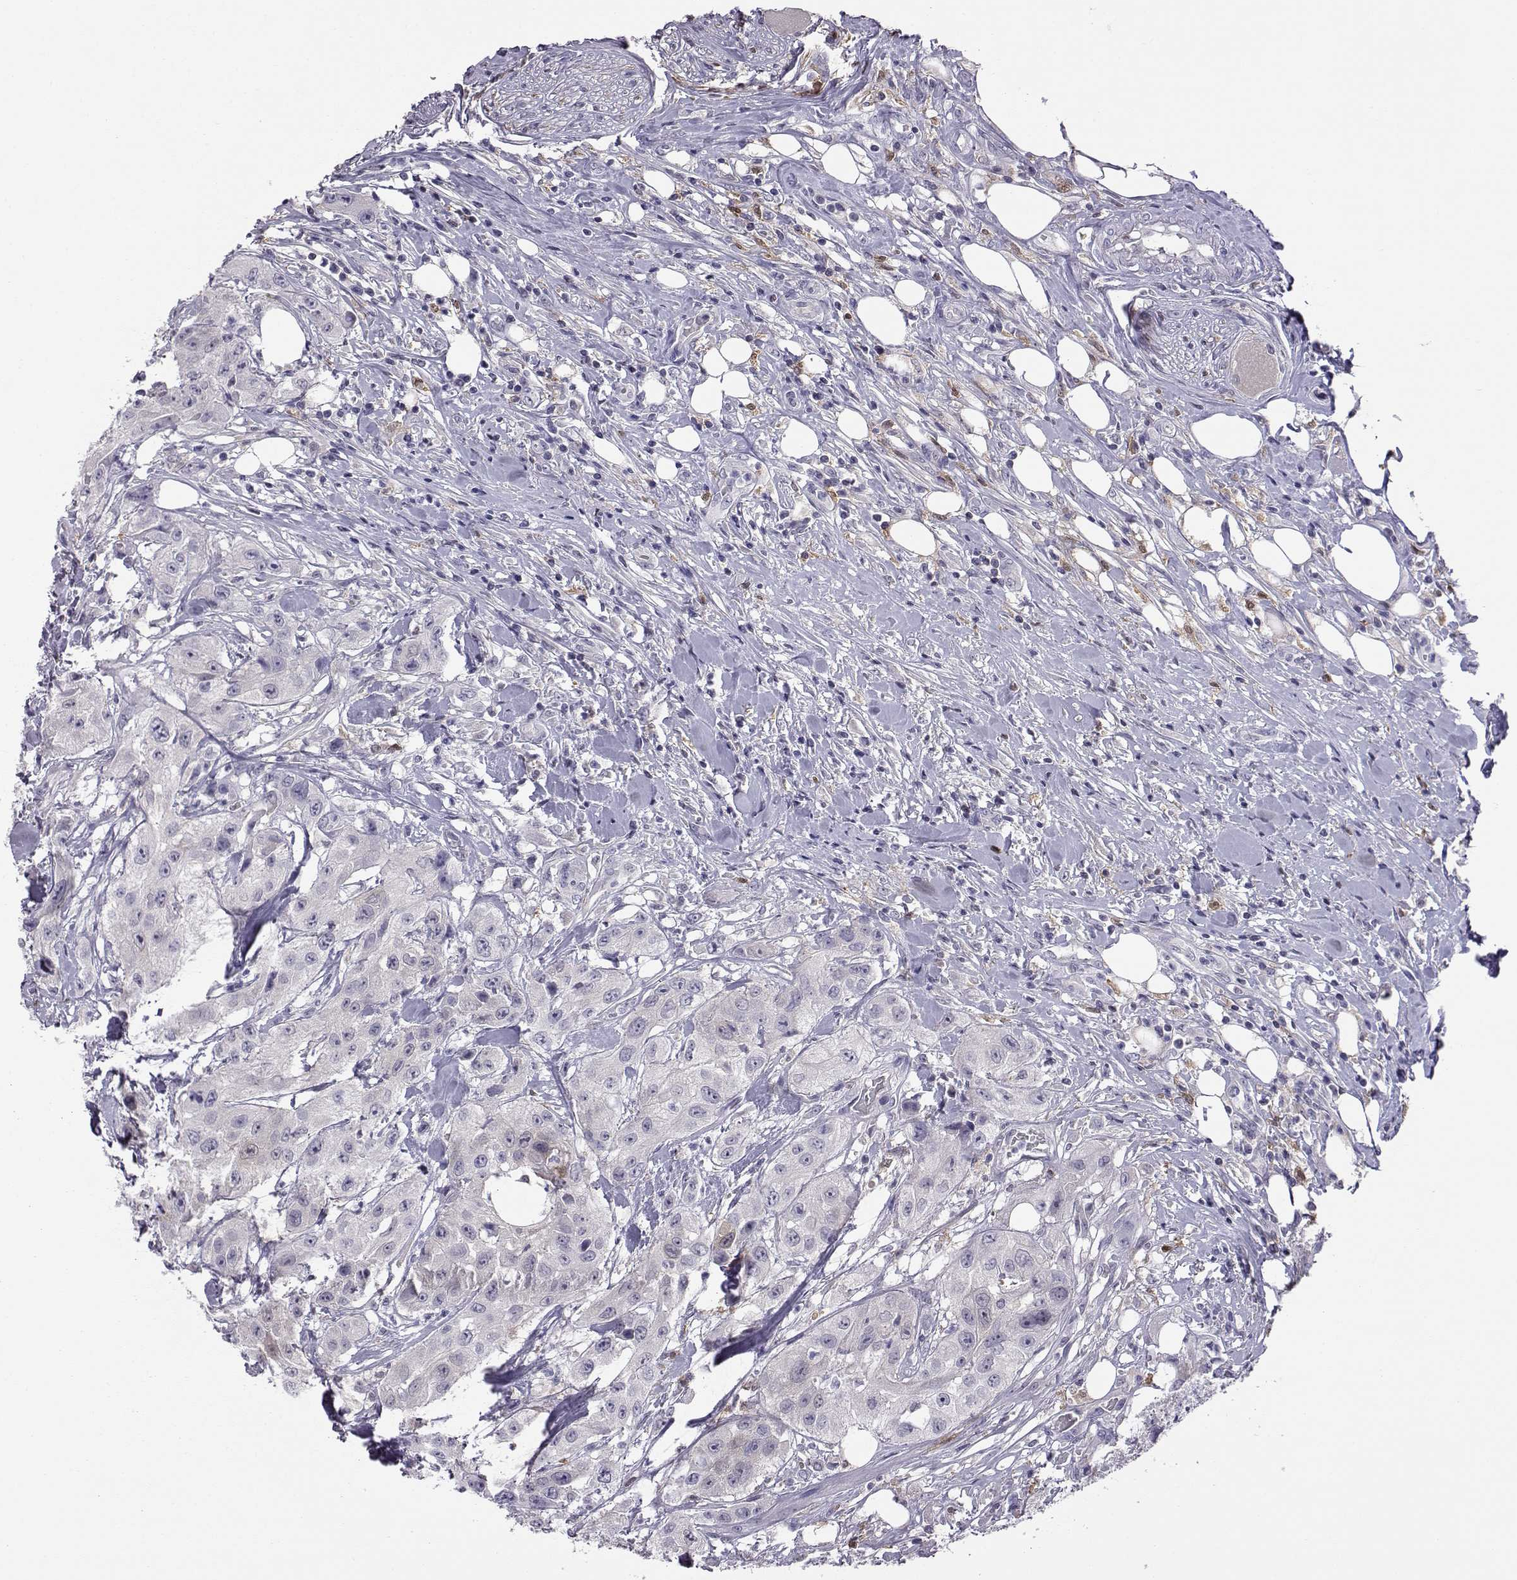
{"staining": {"intensity": "negative", "quantity": "none", "location": "none"}, "tissue": "urothelial cancer", "cell_type": "Tumor cells", "image_type": "cancer", "snomed": [{"axis": "morphology", "description": "Urothelial carcinoma, High grade"}, {"axis": "topography", "description": "Urinary bladder"}], "caption": "An immunohistochemistry histopathology image of urothelial cancer is shown. There is no staining in tumor cells of urothelial cancer.", "gene": "AKR1B1", "patient": {"sex": "male", "age": 79}}